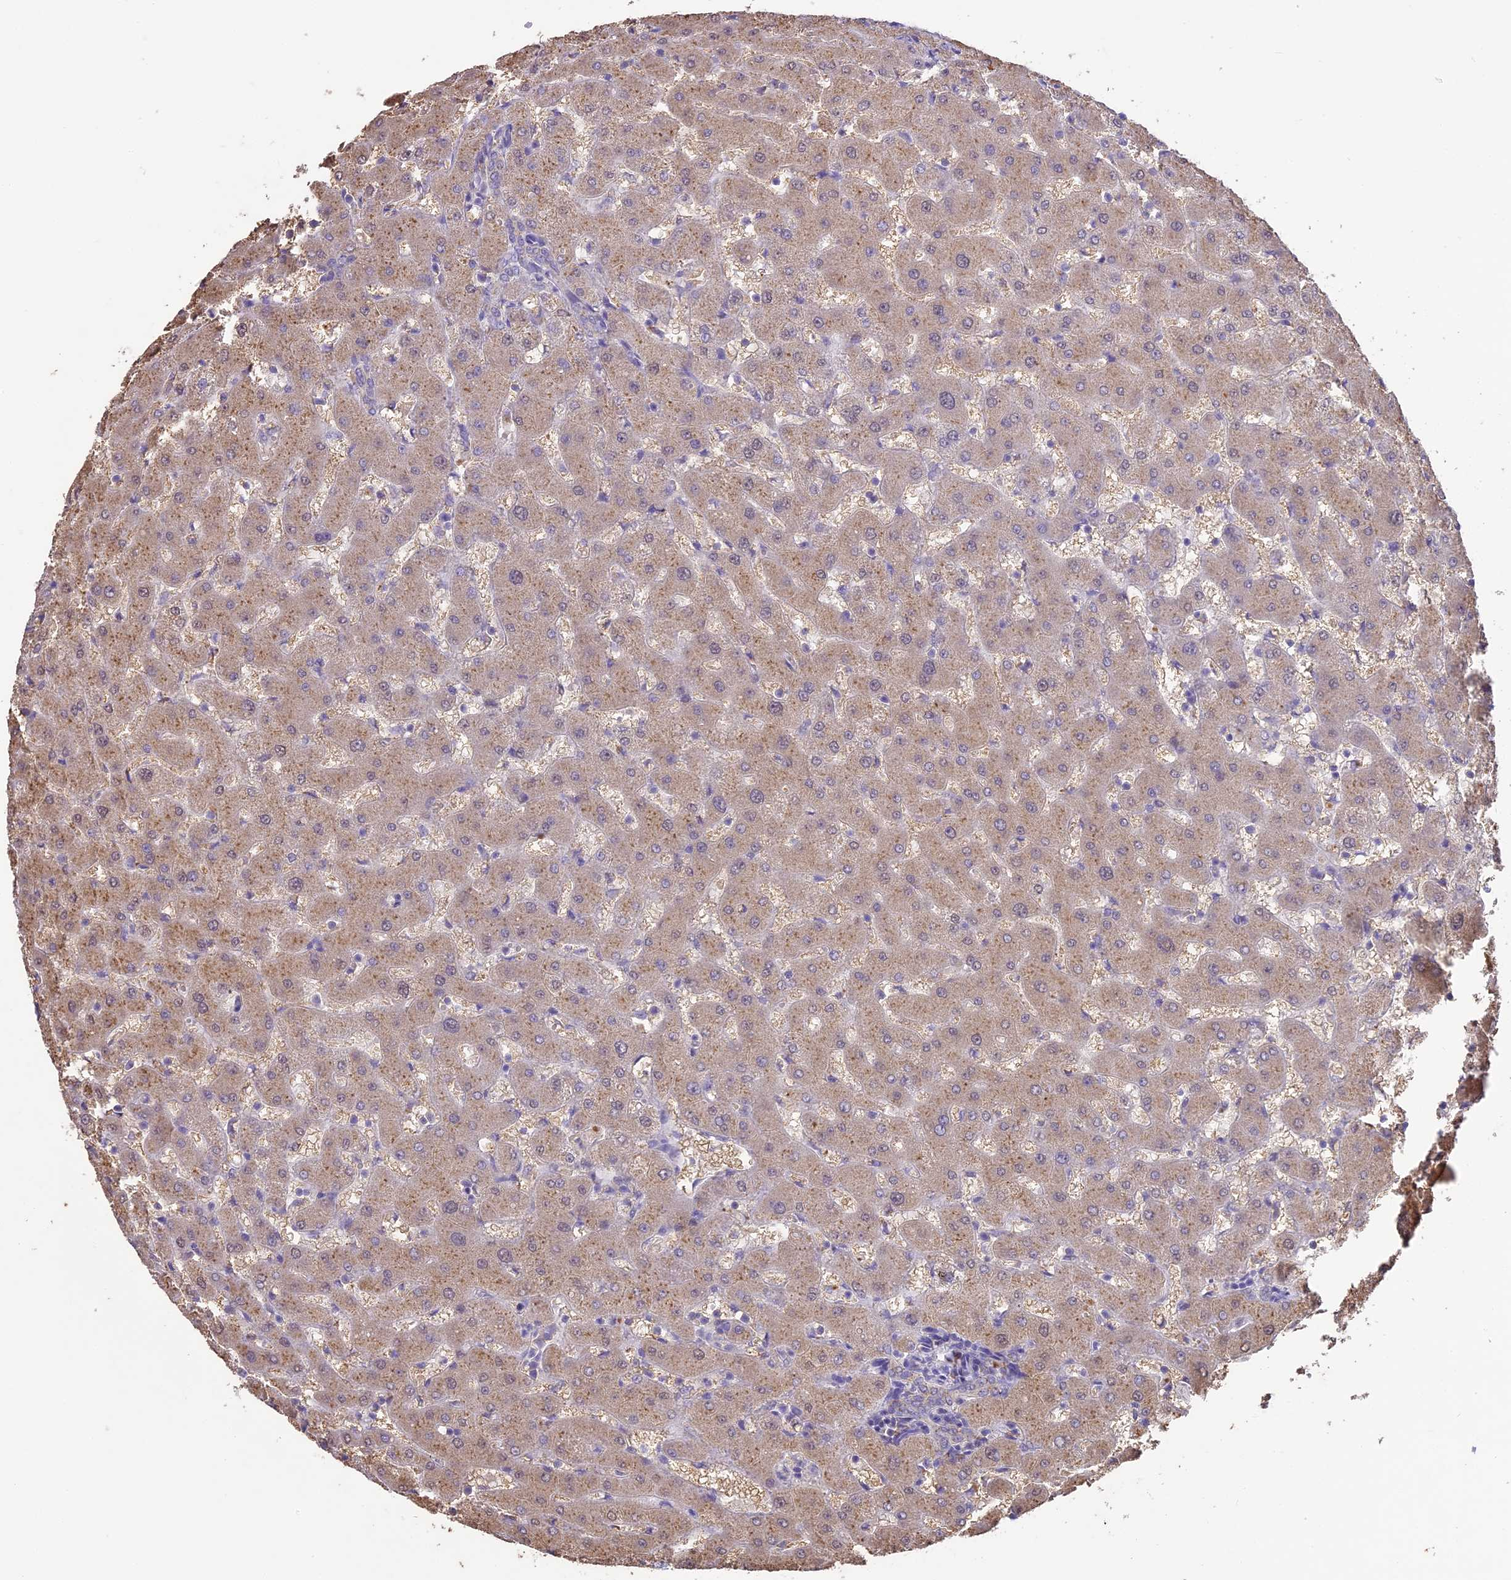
{"staining": {"intensity": "negative", "quantity": "none", "location": "none"}, "tissue": "liver", "cell_type": "Cholangiocytes", "image_type": "normal", "snomed": [{"axis": "morphology", "description": "Normal tissue, NOS"}, {"axis": "topography", "description": "Liver"}], "caption": "This is a micrograph of immunohistochemistry staining of normal liver, which shows no expression in cholangiocytes.", "gene": "ARHGAP19", "patient": {"sex": "female", "age": 63}}